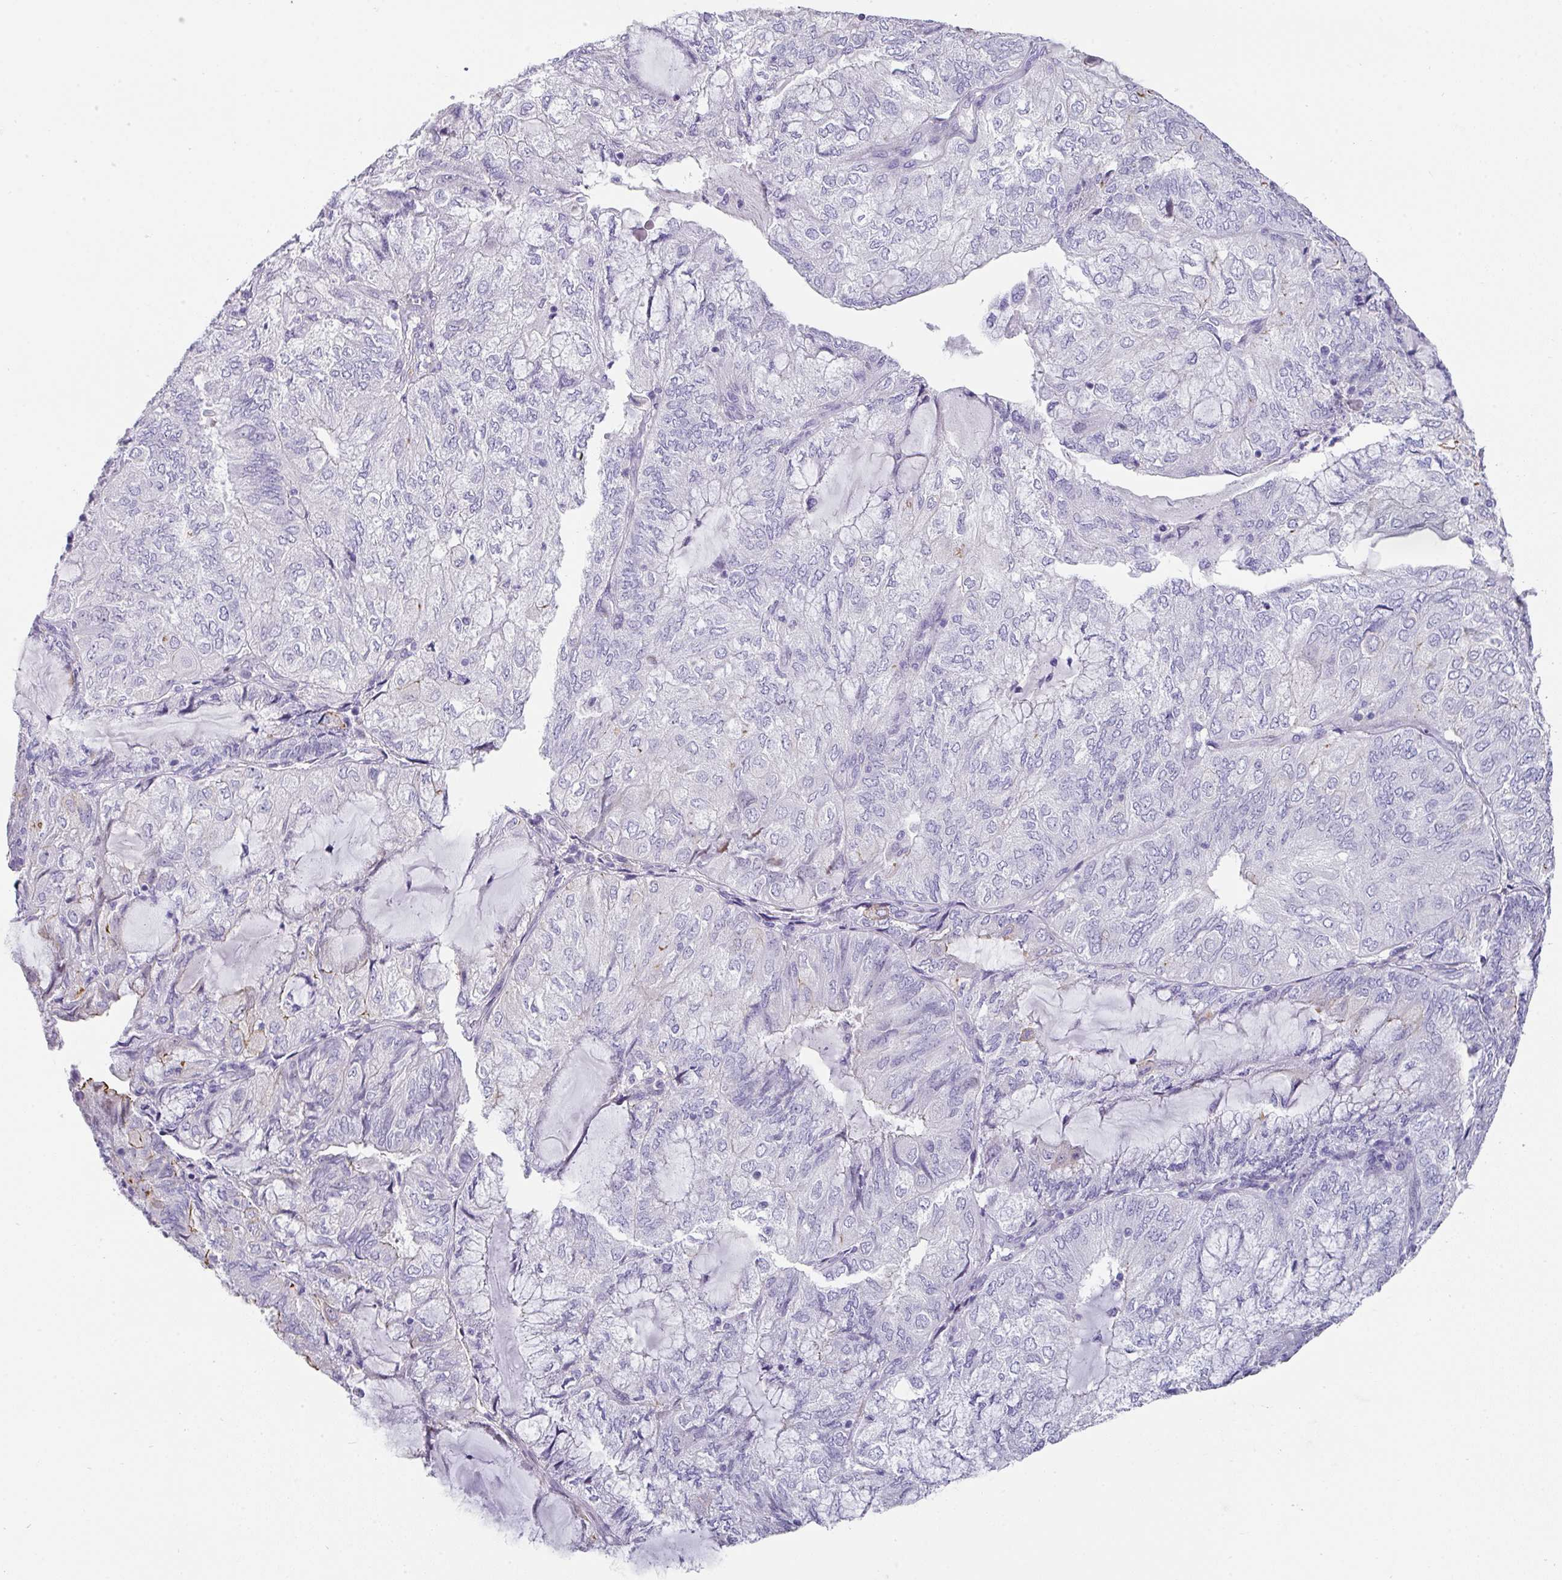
{"staining": {"intensity": "negative", "quantity": "none", "location": "none"}, "tissue": "endometrial cancer", "cell_type": "Tumor cells", "image_type": "cancer", "snomed": [{"axis": "morphology", "description": "Adenocarcinoma, NOS"}, {"axis": "topography", "description": "Endometrium"}], "caption": "Endometrial cancer (adenocarcinoma) stained for a protein using IHC demonstrates no positivity tumor cells.", "gene": "ANKRD29", "patient": {"sex": "female", "age": 81}}